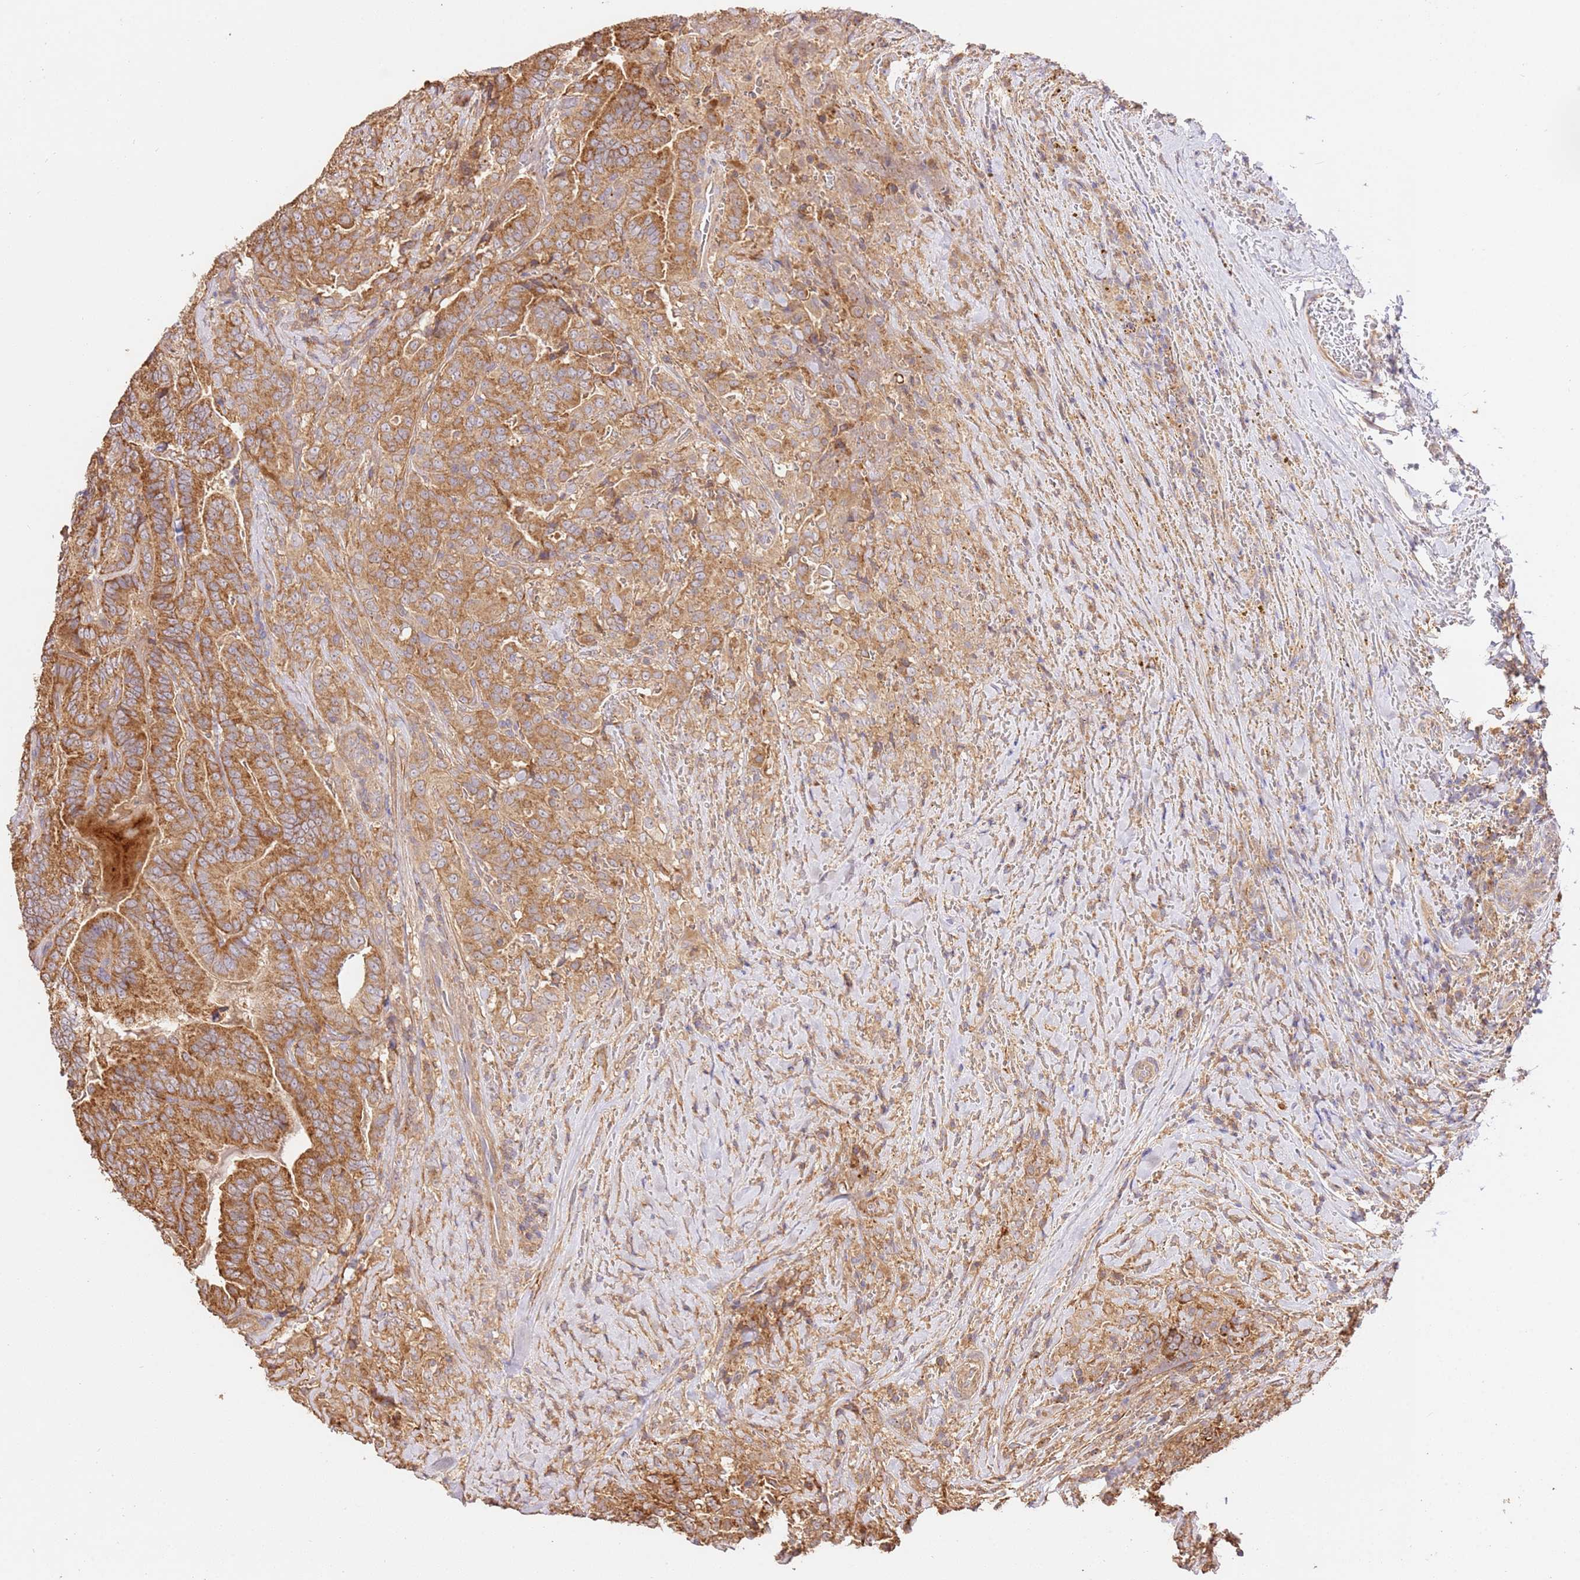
{"staining": {"intensity": "strong", "quantity": ">75%", "location": "cytoplasmic/membranous"}, "tissue": "thyroid cancer", "cell_type": "Tumor cells", "image_type": "cancer", "snomed": [{"axis": "morphology", "description": "Papillary adenocarcinoma, NOS"}, {"axis": "topography", "description": "Thyroid gland"}], "caption": "Strong cytoplasmic/membranous staining is identified in about >75% of tumor cells in papillary adenocarcinoma (thyroid).", "gene": "CEP55", "patient": {"sex": "male", "age": 61}}